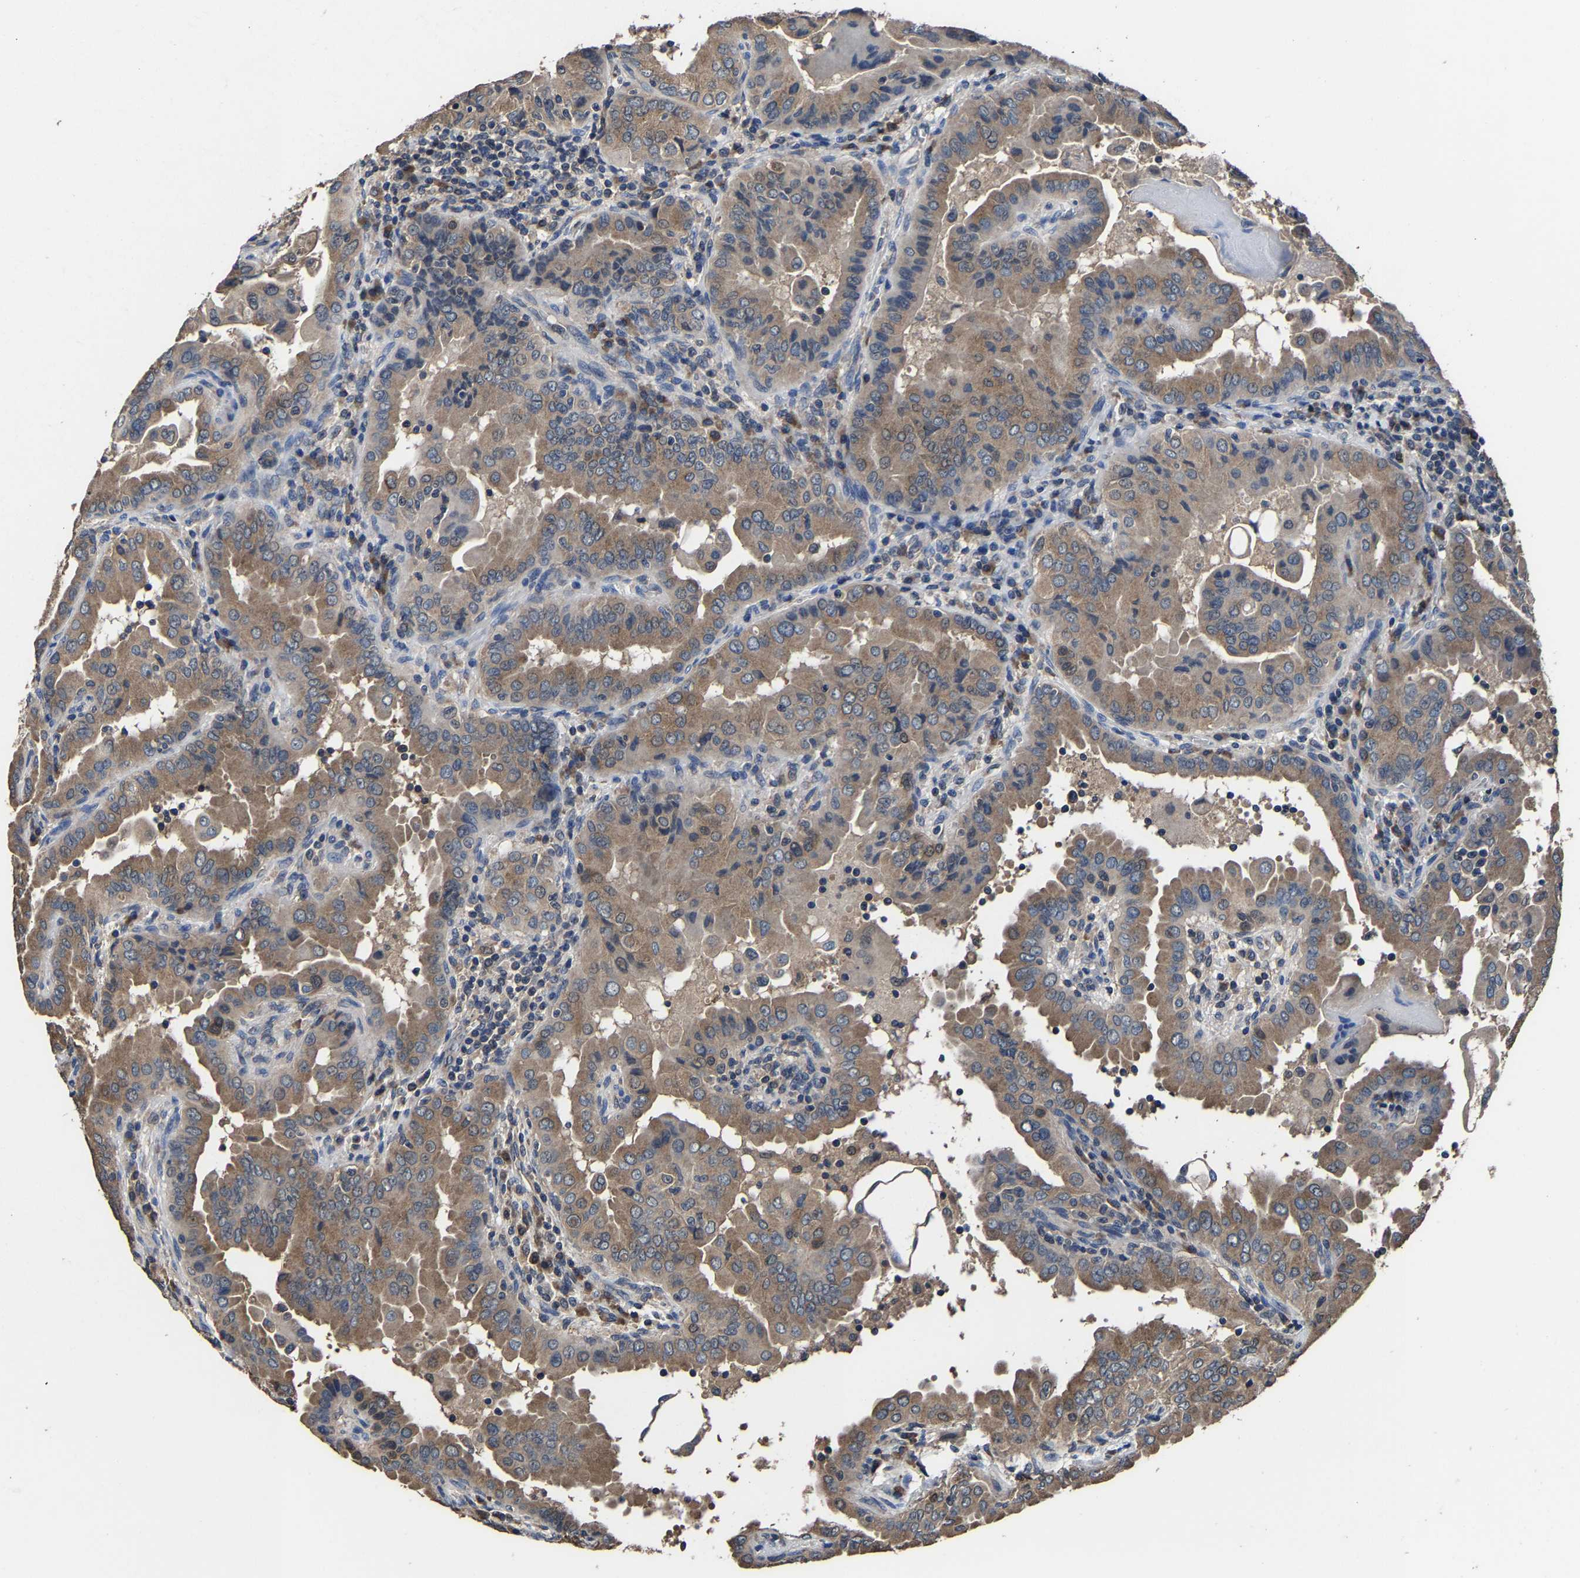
{"staining": {"intensity": "moderate", "quantity": ">75%", "location": "cytoplasmic/membranous"}, "tissue": "thyroid cancer", "cell_type": "Tumor cells", "image_type": "cancer", "snomed": [{"axis": "morphology", "description": "Papillary adenocarcinoma, NOS"}, {"axis": "topography", "description": "Thyroid gland"}], "caption": "The photomicrograph reveals immunohistochemical staining of papillary adenocarcinoma (thyroid). There is moderate cytoplasmic/membranous positivity is seen in about >75% of tumor cells.", "gene": "EBAG9", "patient": {"sex": "male", "age": 33}}